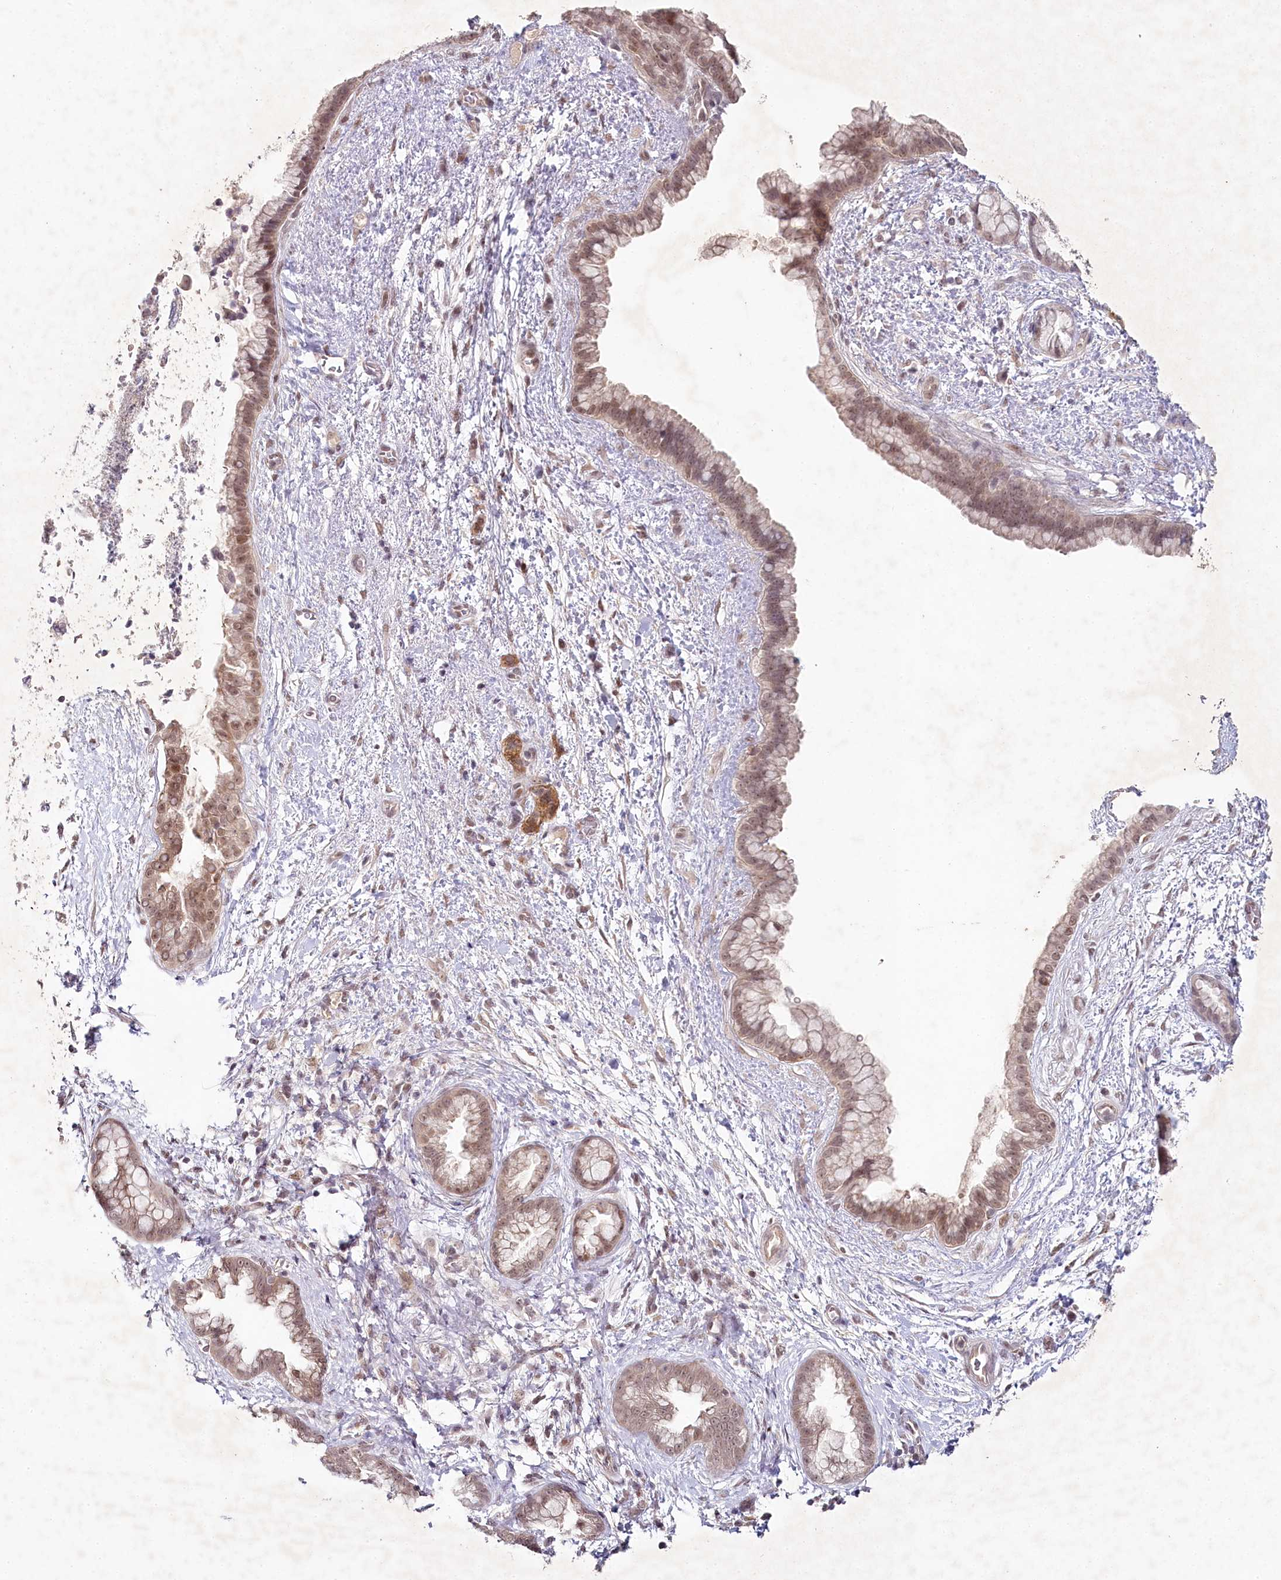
{"staining": {"intensity": "weak", "quantity": ">75%", "location": "nuclear"}, "tissue": "pancreatic cancer", "cell_type": "Tumor cells", "image_type": "cancer", "snomed": [{"axis": "morphology", "description": "Adenocarcinoma, NOS"}, {"axis": "topography", "description": "Pancreas"}], "caption": "The histopathology image displays a brown stain indicating the presence of a protein in the nuclear of tumor cells in adenocarcinoma (pancreatic).", "gene": "AMTN", "patient": {"sex": "female", "age": 78}}